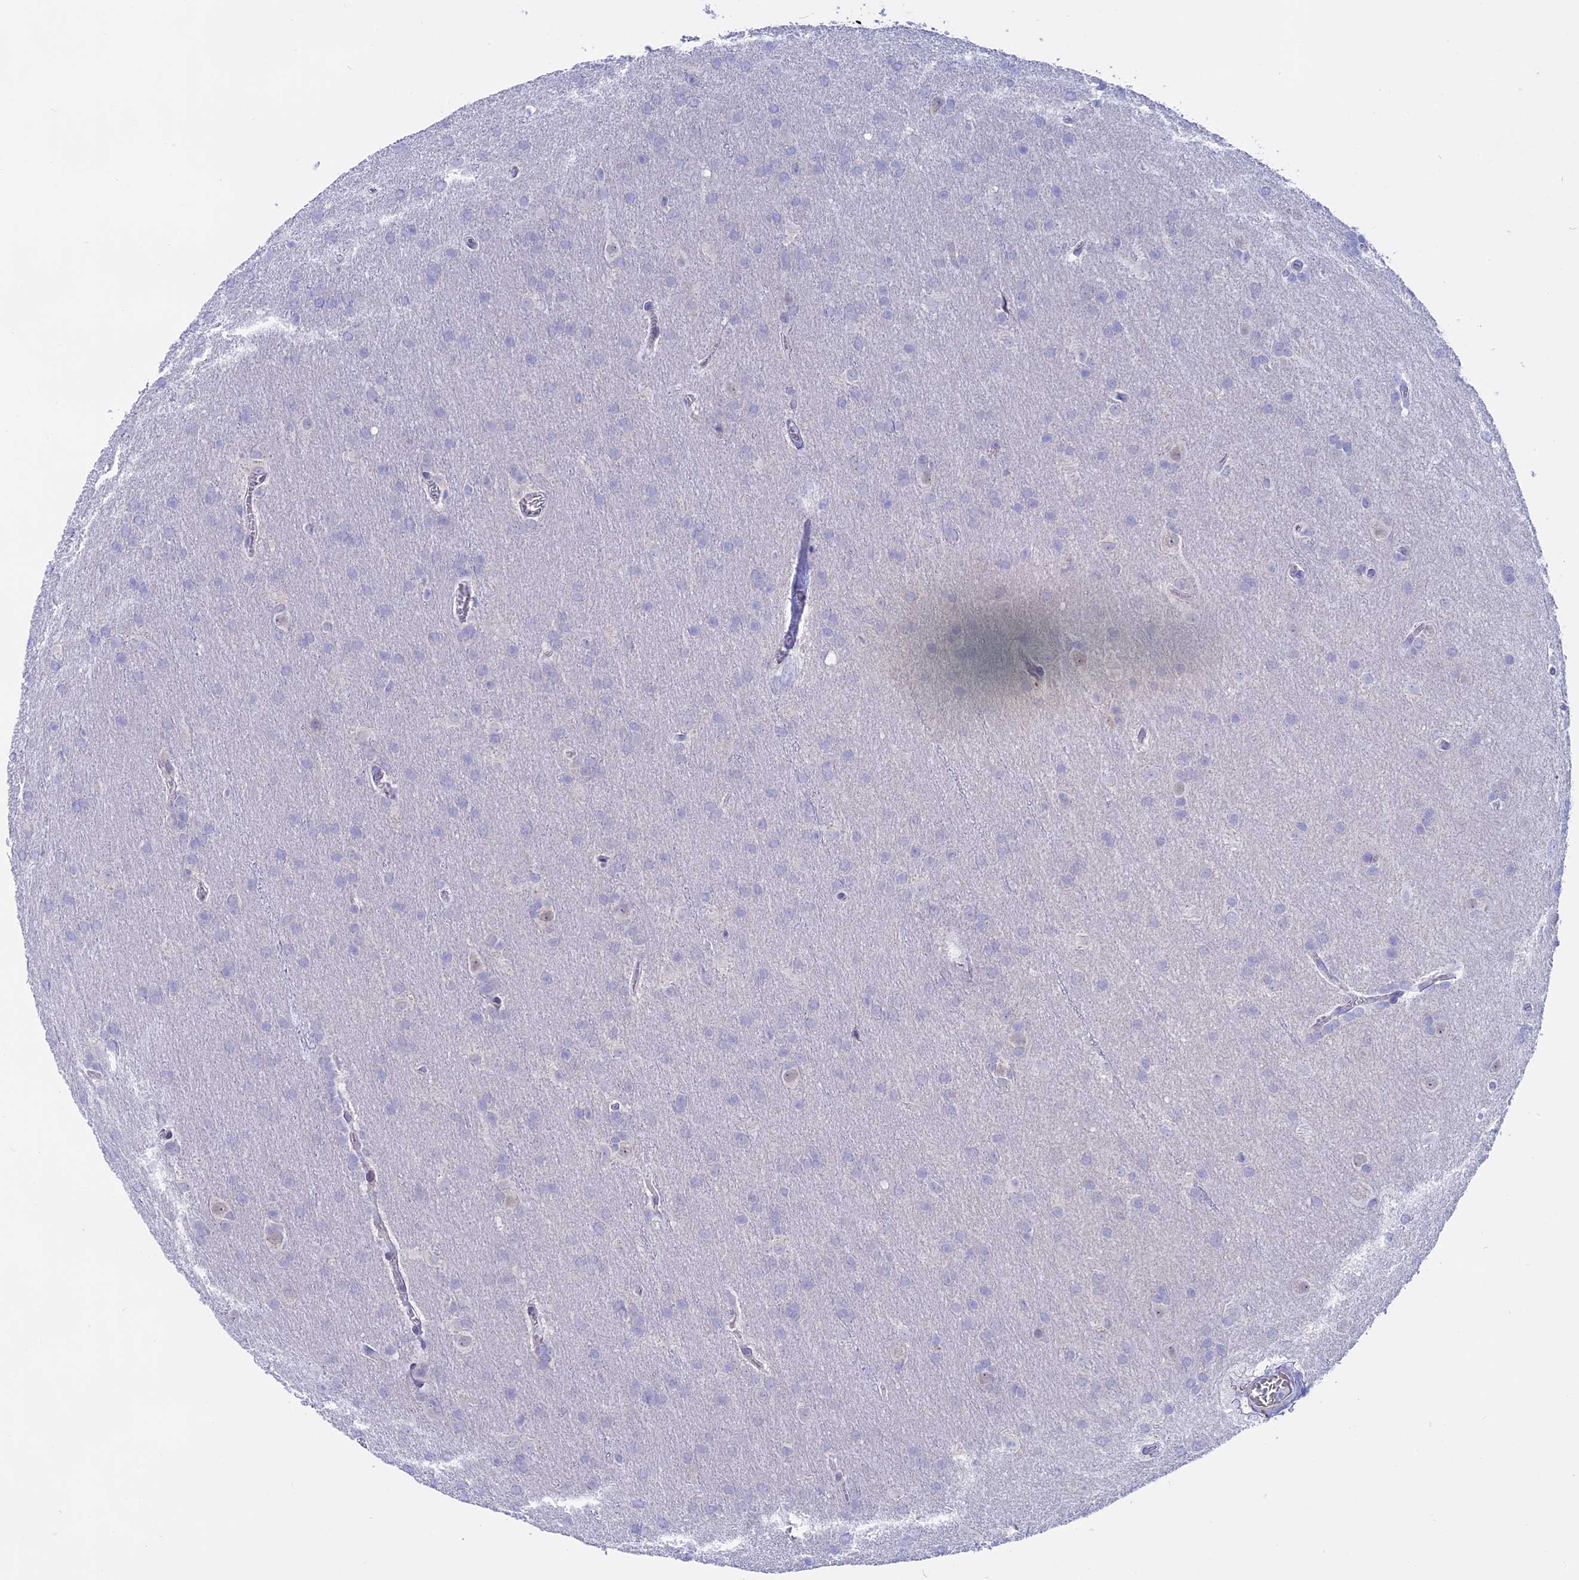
{"staining": {"intensity": "negative", "quantity": "none", "location": "none"}, "tissue": "glioma", "cell_type": "Tumor cells", "image_type": "cancer", "snomed": [{"axis": "morphology", "description": "Glioma, malignant, Low grade"}, {"axis": "topography", "description": "Brain"}], "caption": "DAB immunohistochemical staining of malignant glioma (low-grade) demonstrates no significant expression in tumor cells.", "gene": "GLB1L", "patient": {"sex": "female", "age": 32}}